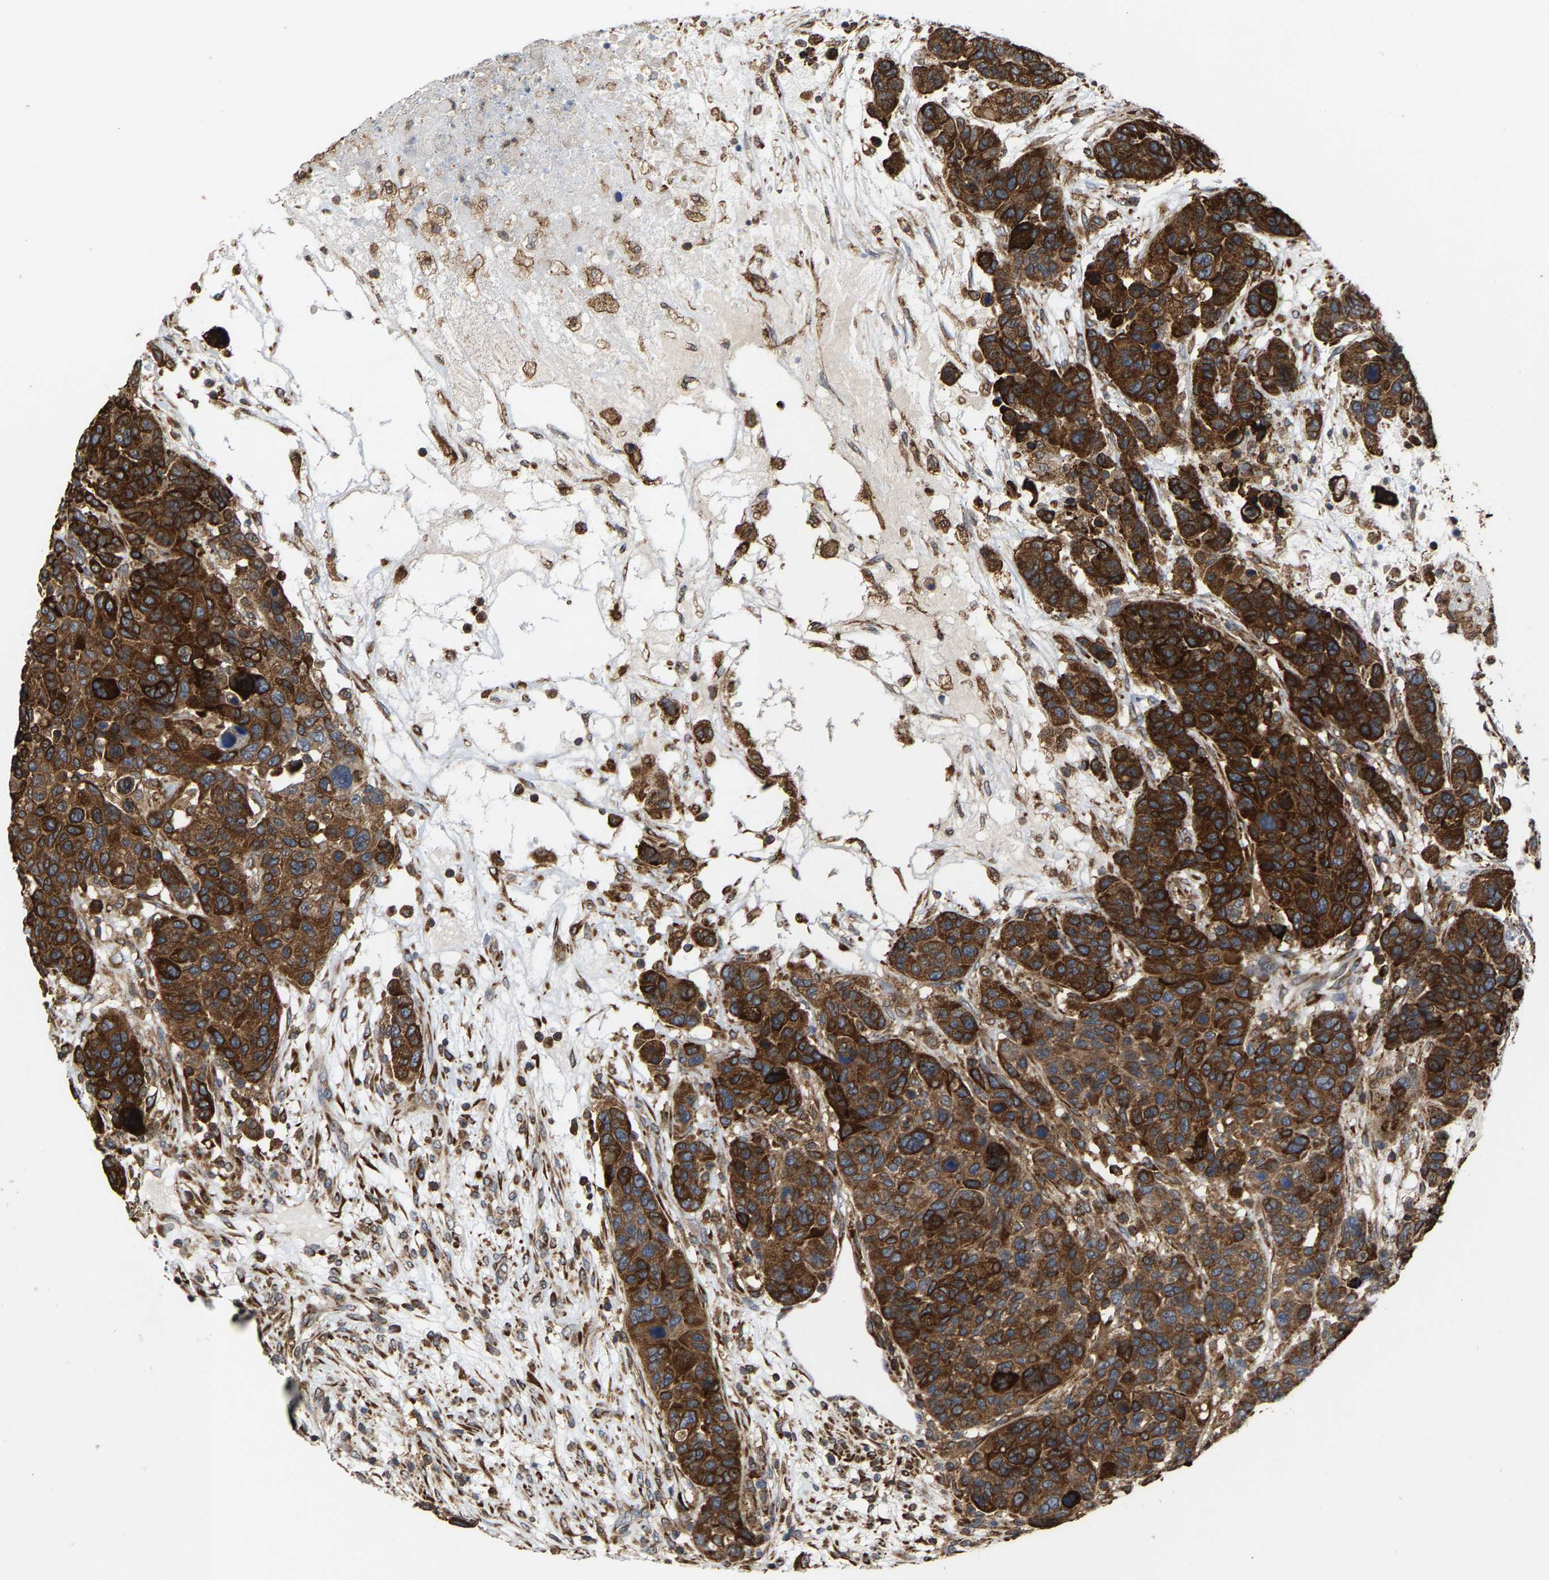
{"staining": {"intensity": "strong", "quantity": ">75%", "location": "cytoplasmic/membranous"}, "tissue": "breast cancer", "cell_type": "Tumor cells", "image_type": "cancer", "snomed": [{"axis": "morphology", "description": "Duct carcinoma"}, {"axis": "topography", "description": "Breast"}], "caption": "A histopathology image of human breast cancer (intraductal carcinoma) stained for a protein exhibits strong cytoplasmic/membranous brown staining in tumor cells. The staining was performed using DAB (3,3'-diaminobenzidine) to visualize the protein expression in brown, while the nuclei were stained in blue with hematoxylin (Magnification: 20x).", "gene": "FGD3", "patient": {"sex": "female", "age": 37}}